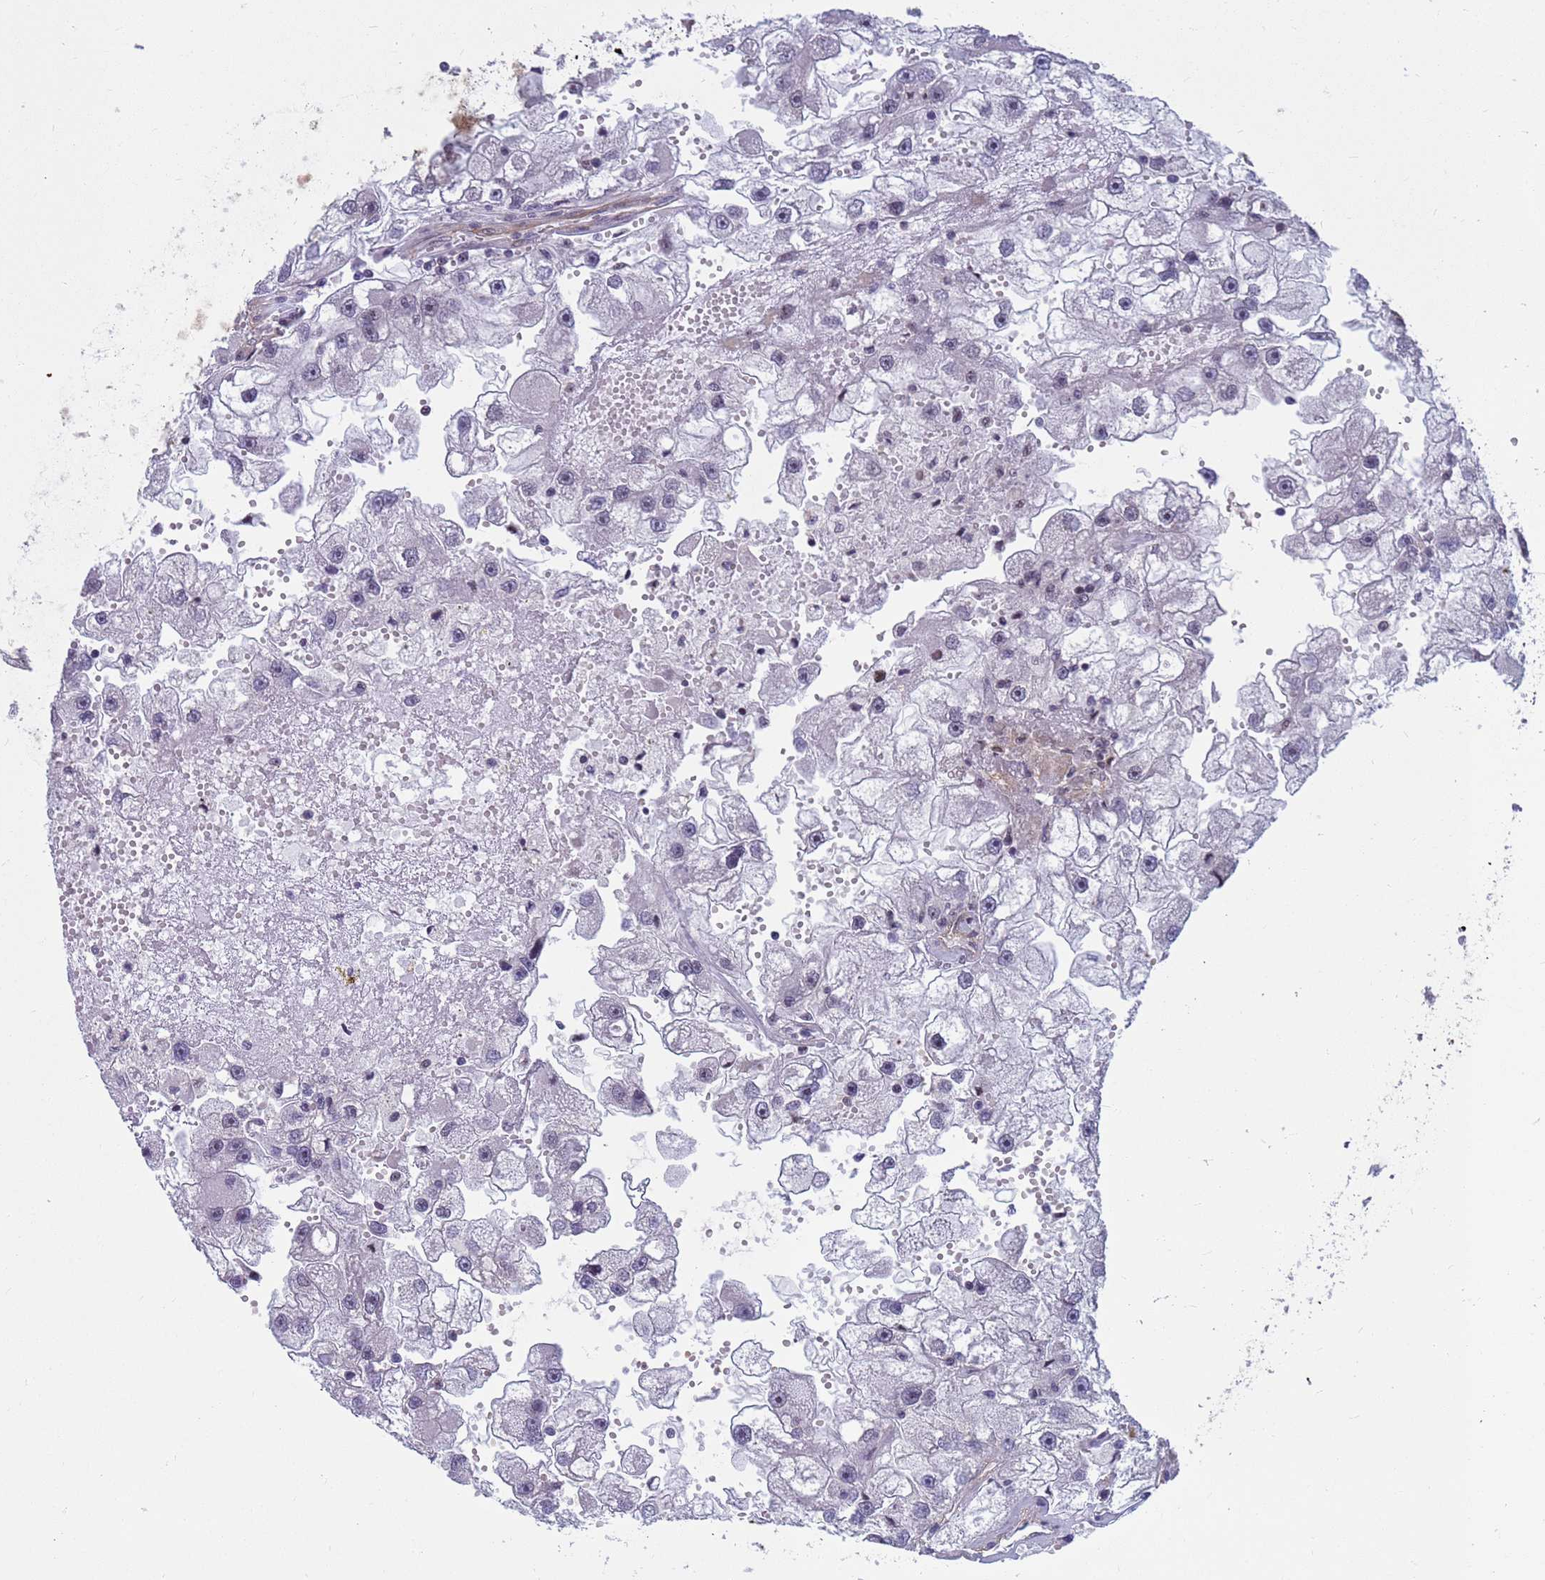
{"staining": {"intensity": "negative", "quantity": "none", "location": "none"}, "tissue": "renal cancer", "cell_type": "Tumor cells", "image_type": "cancer", "snomed": [{"axis": "morphology", "description": "Adenocarcinoma, NOS"}, {"axis": "topography", "description": "Kidney"}], "caption": "Adenocarcinoma (renal) stained for a protein using immunohistochemistry reveals no staining tumor cells.", "gene": "NSL1", "patient": {"sex": "male", "age": 63}}